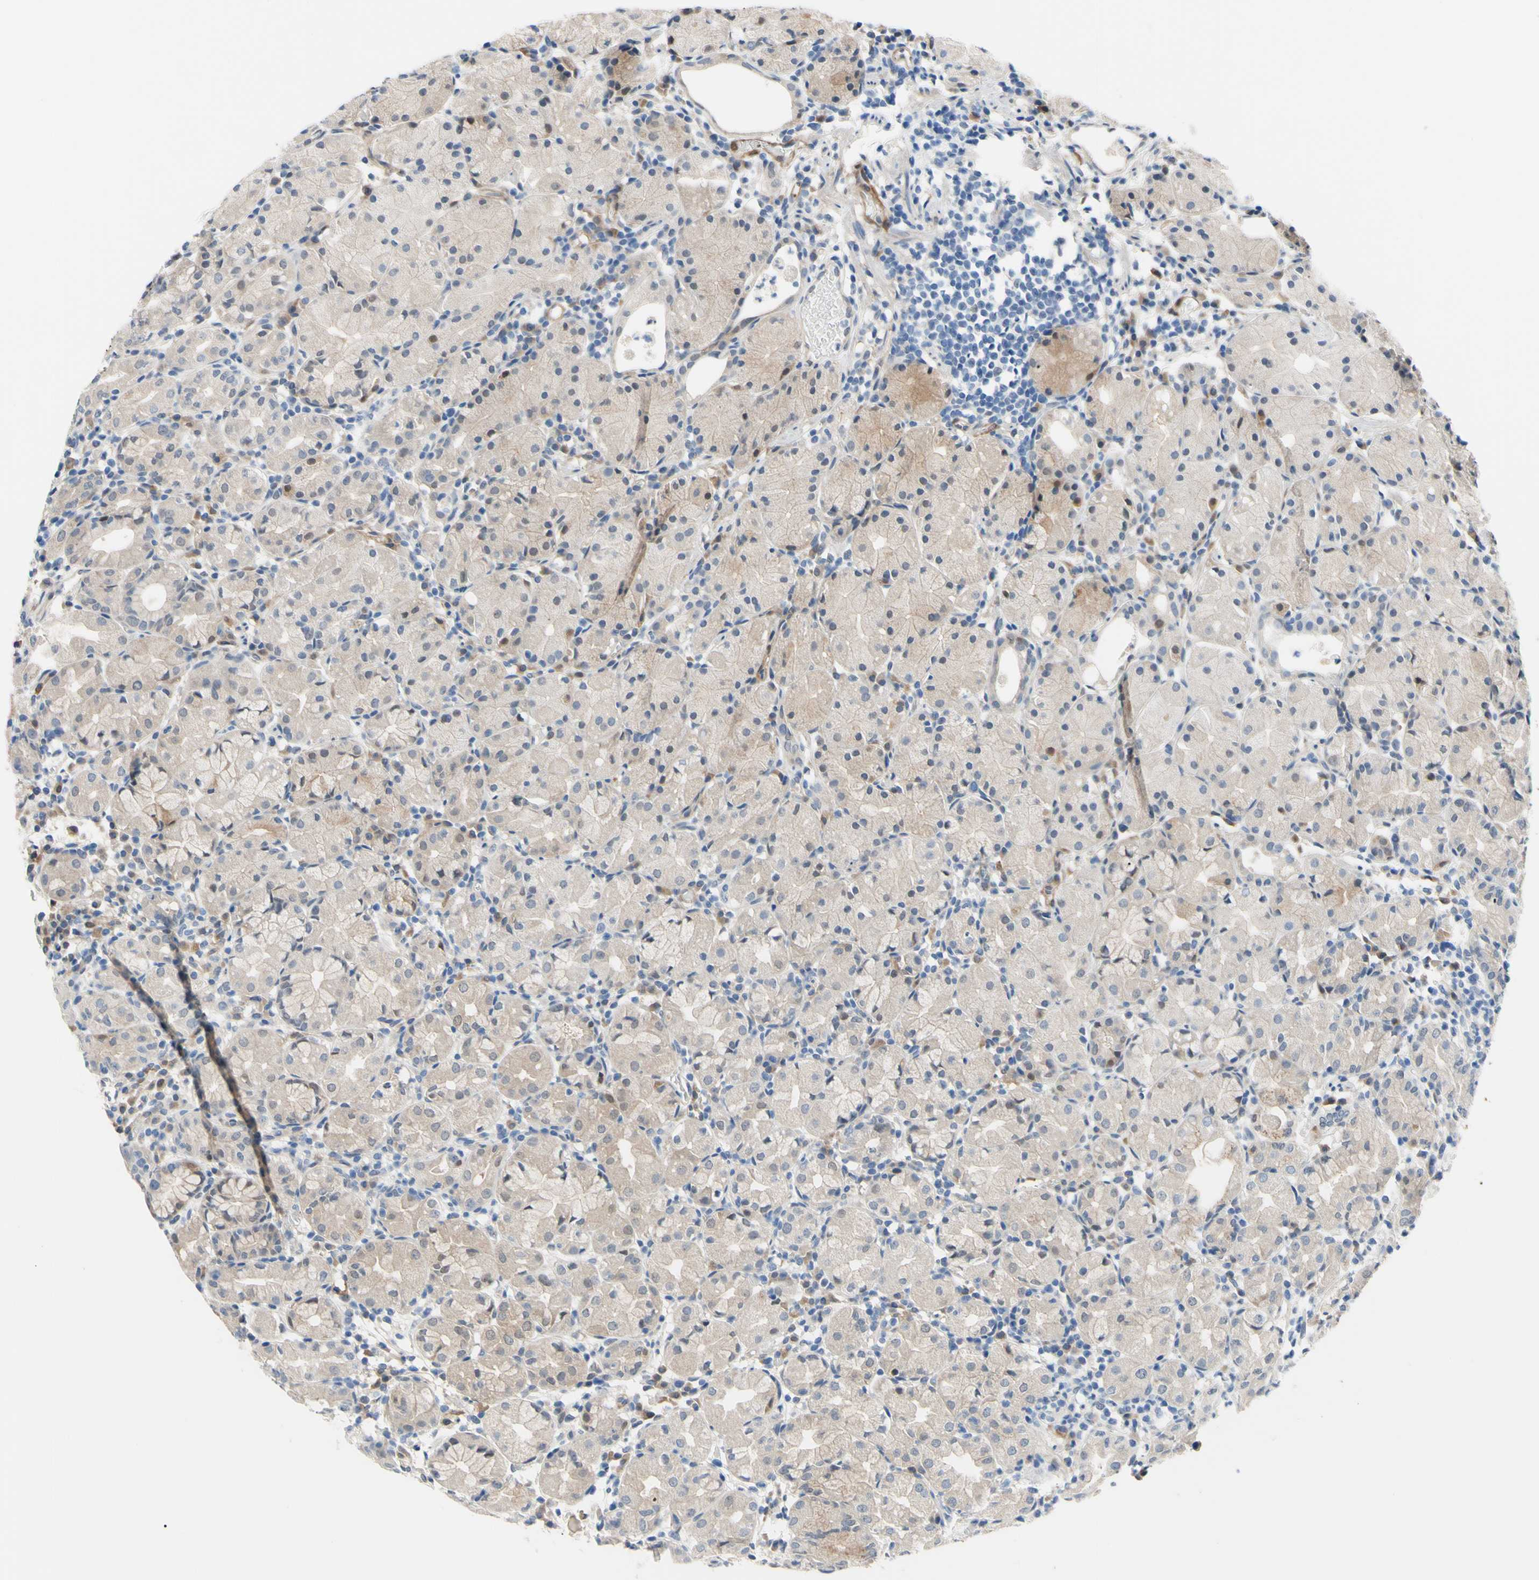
{"staining": {"intensity": "weak", "quantity": ">75%", "location": "cytoplasmic/membranous"}, "tissue": "stomach", "cell_type": "Glandular cells", "image_type": "normal", "snomed": [{"axis": "morphology", "description": "Normal tissue, NOS"}, {"axis": "topography", "description": "Stomach"}, {"axis": "topography", "description": "Stomach, lower"}], "caption": "Stomach stained with a brown dye exhibits weak cytoplasmic/membranous positive staining in approximately >75% of glandular cells.", "gene": "NOL3", "patient": {"sex": "female", "age": 75}}